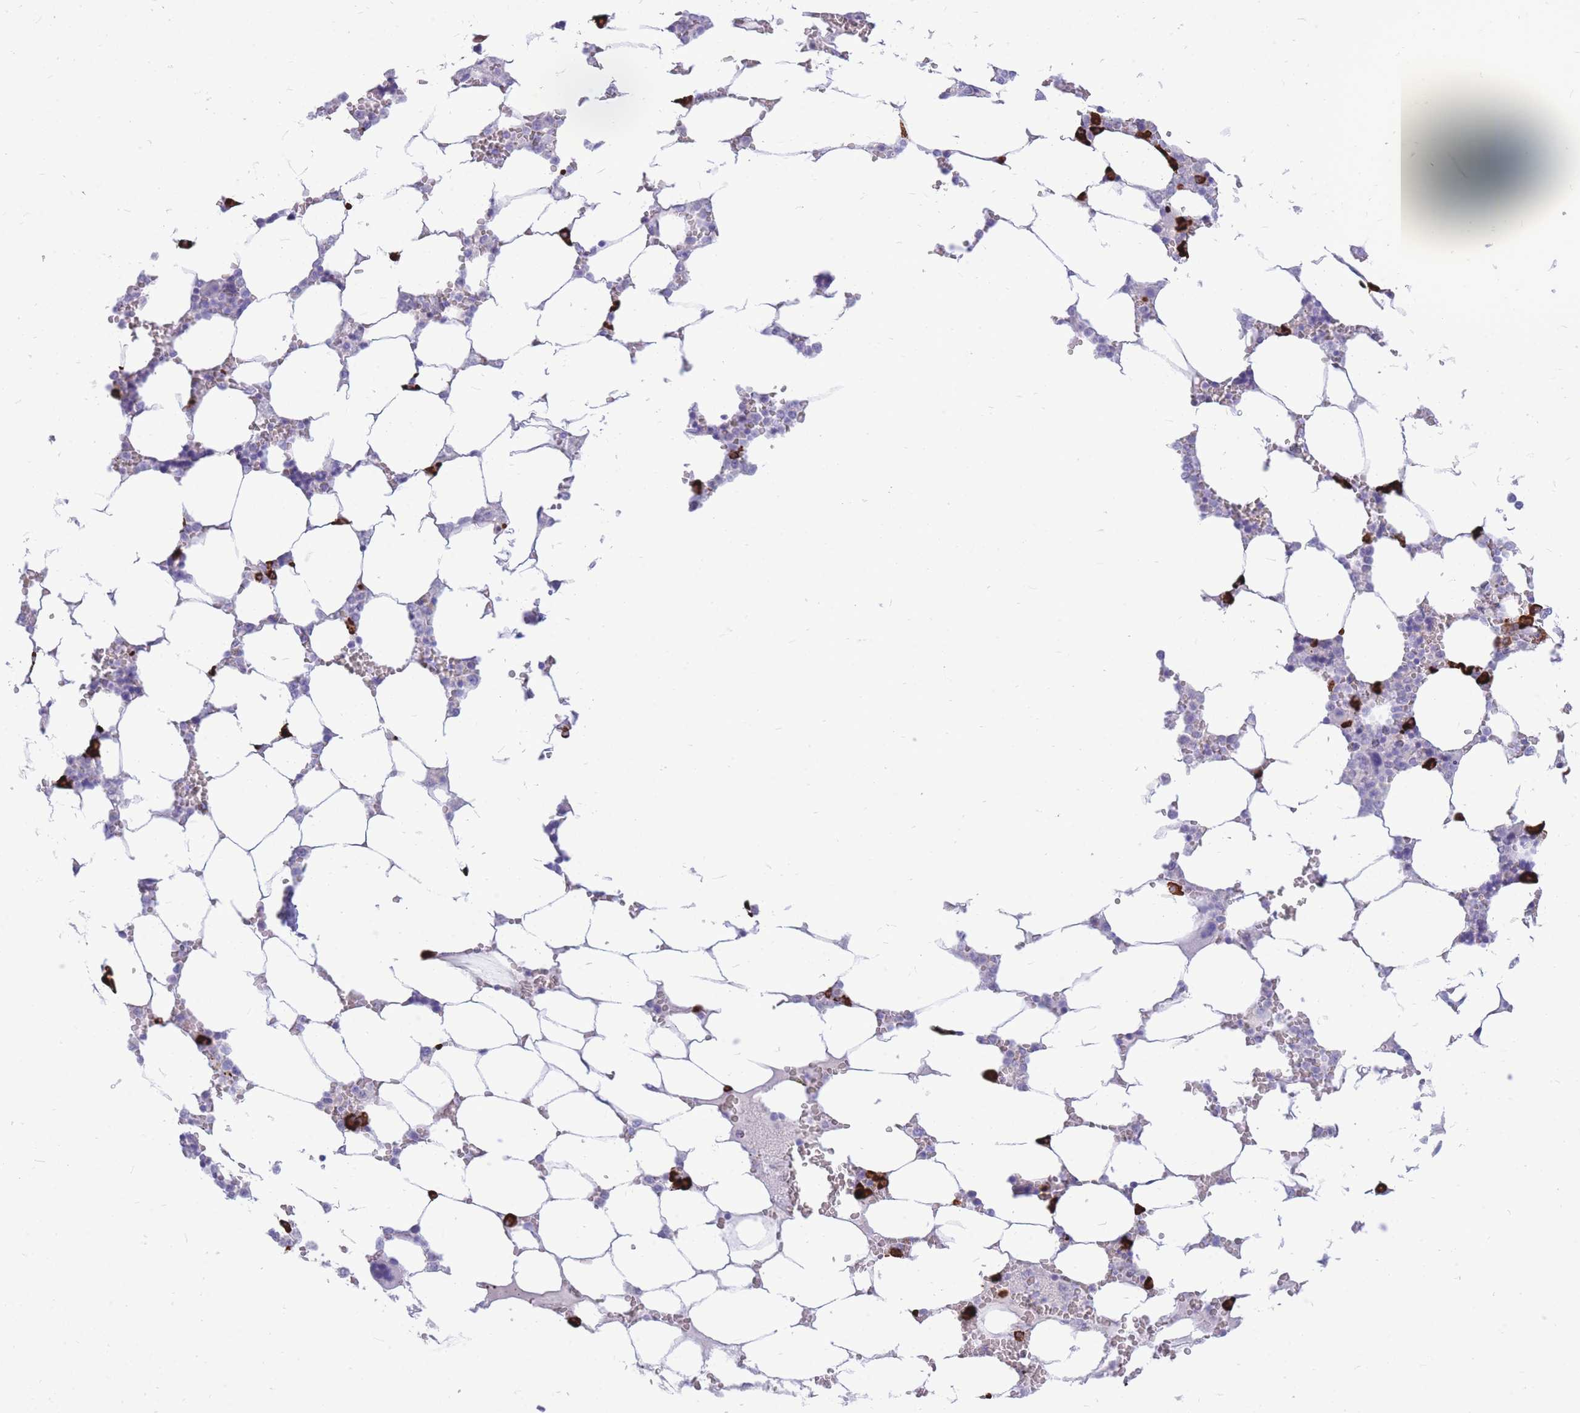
{"staining": {"intensity": "strong", "quantity": "<25%", "location": "cytoplasmic/membranous"}, "tissue": "bone marrow", "cell_type": "Hematopoietic cells", "image_type": "normal", "snomed": [{"axis": "morphology", "description": "Normal tissue, NOS"}, {"axis": "topography", "description": "Bone marrow"}], "caption": "Protein staining demonstrates strong cytoplasmic/membranous positivity in approximately <25% of hematopoietic cells in normal bone marrow.", "gene": "ZFP62", "patient": {"sex": "male", "age": 64}}